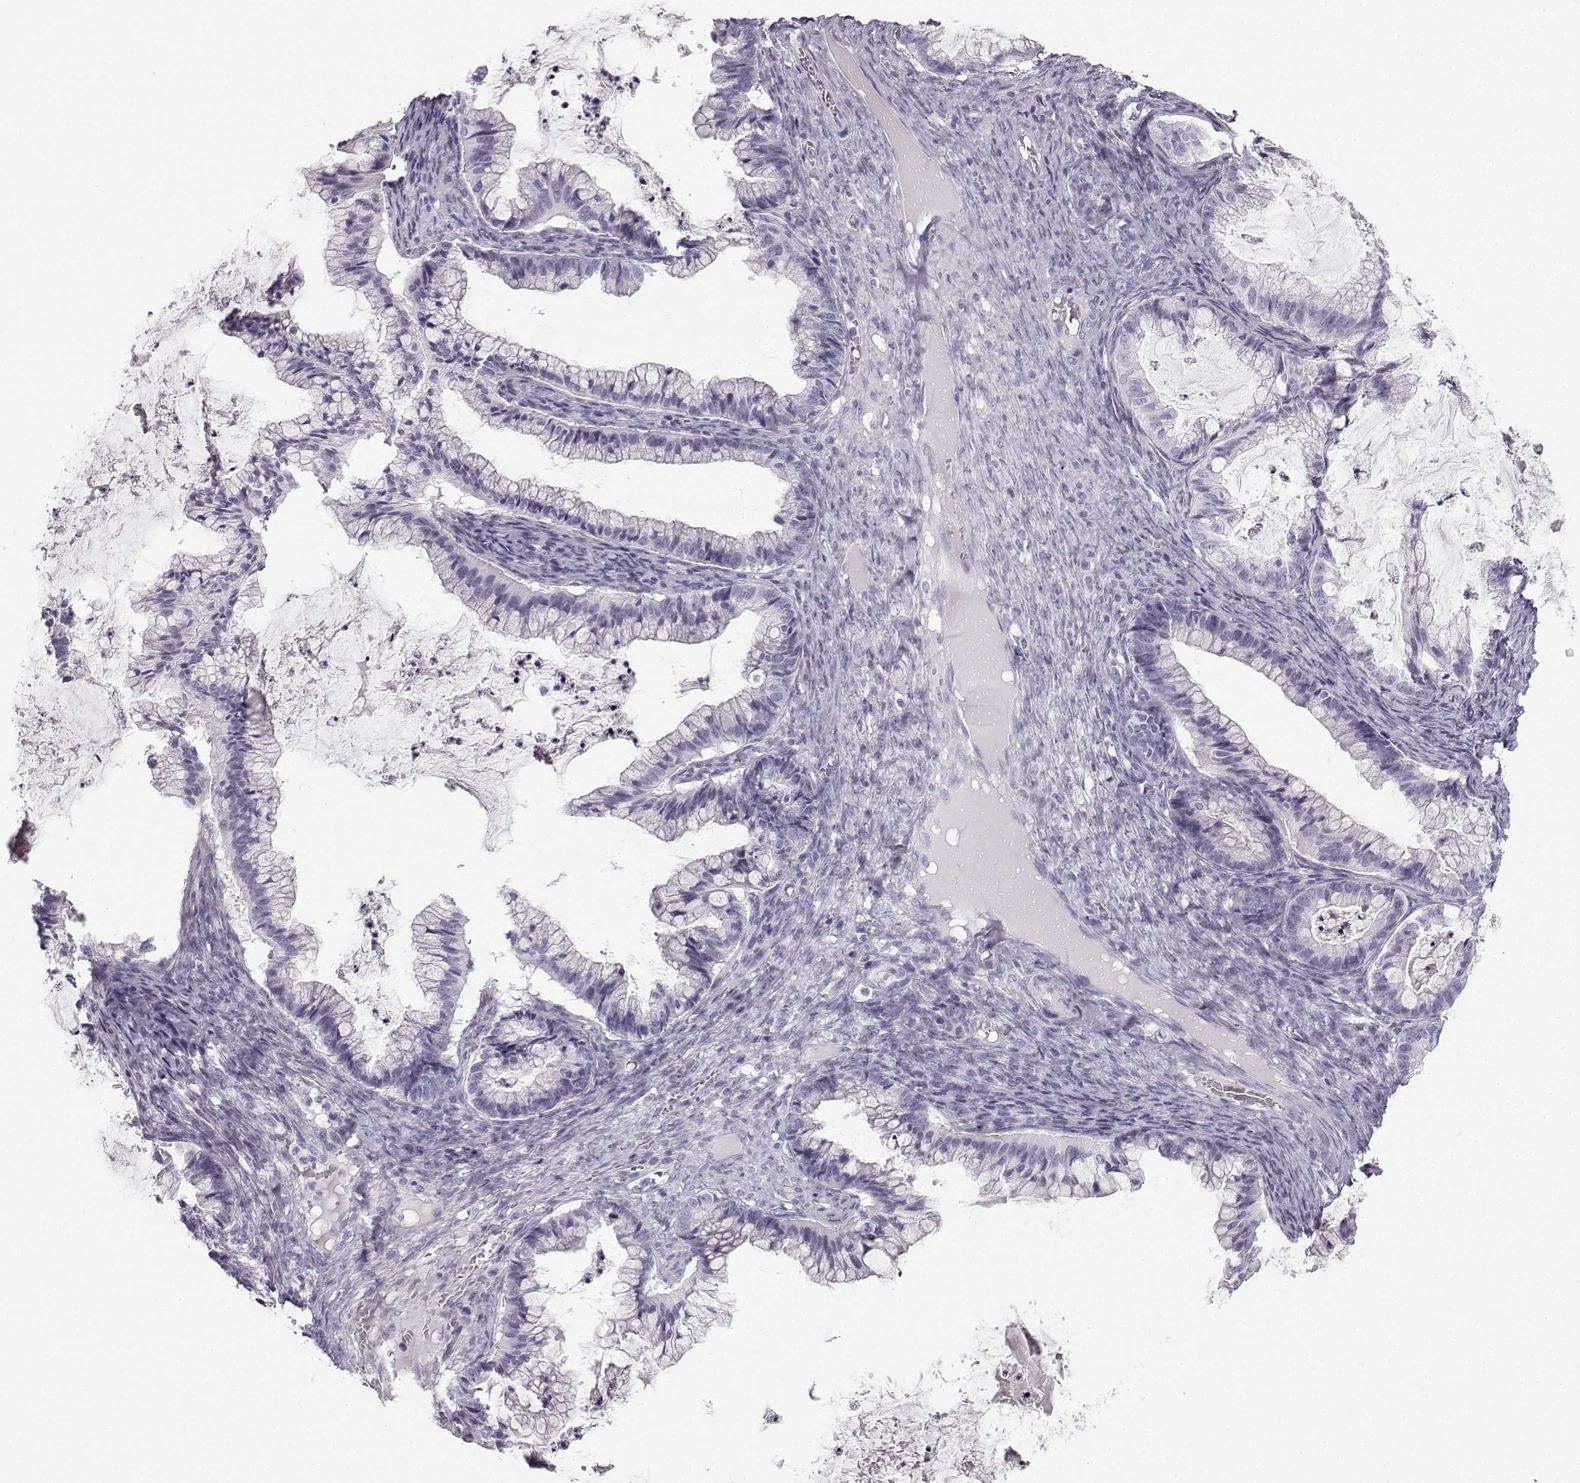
{"staining": {"intensity": "negative", "quantity": "none", "location": "none"}, "tissue": "ovarian cancer", "cell_type": "Tumor cells", "image_type": "cancer", "snomed": [{"axis": "morphology", "description": "Cystadenocarcinoma, mucinous, NOS"}, {"axis": "topography", "description": "Ovary"}], "caption": "High magnification brightfield microscopy of mucinous cystadenocarcinoma (ovarian) stained with DAB (brown) and counterstained with hematoxylin (blue): tumor cells show no significant staining. (DAB (3,3'-diaminobenzidine) immunohistochemistry with hematoxylin counter stain).", "gene": "CASR", "patient": {"sex": "female", "age": 57}}